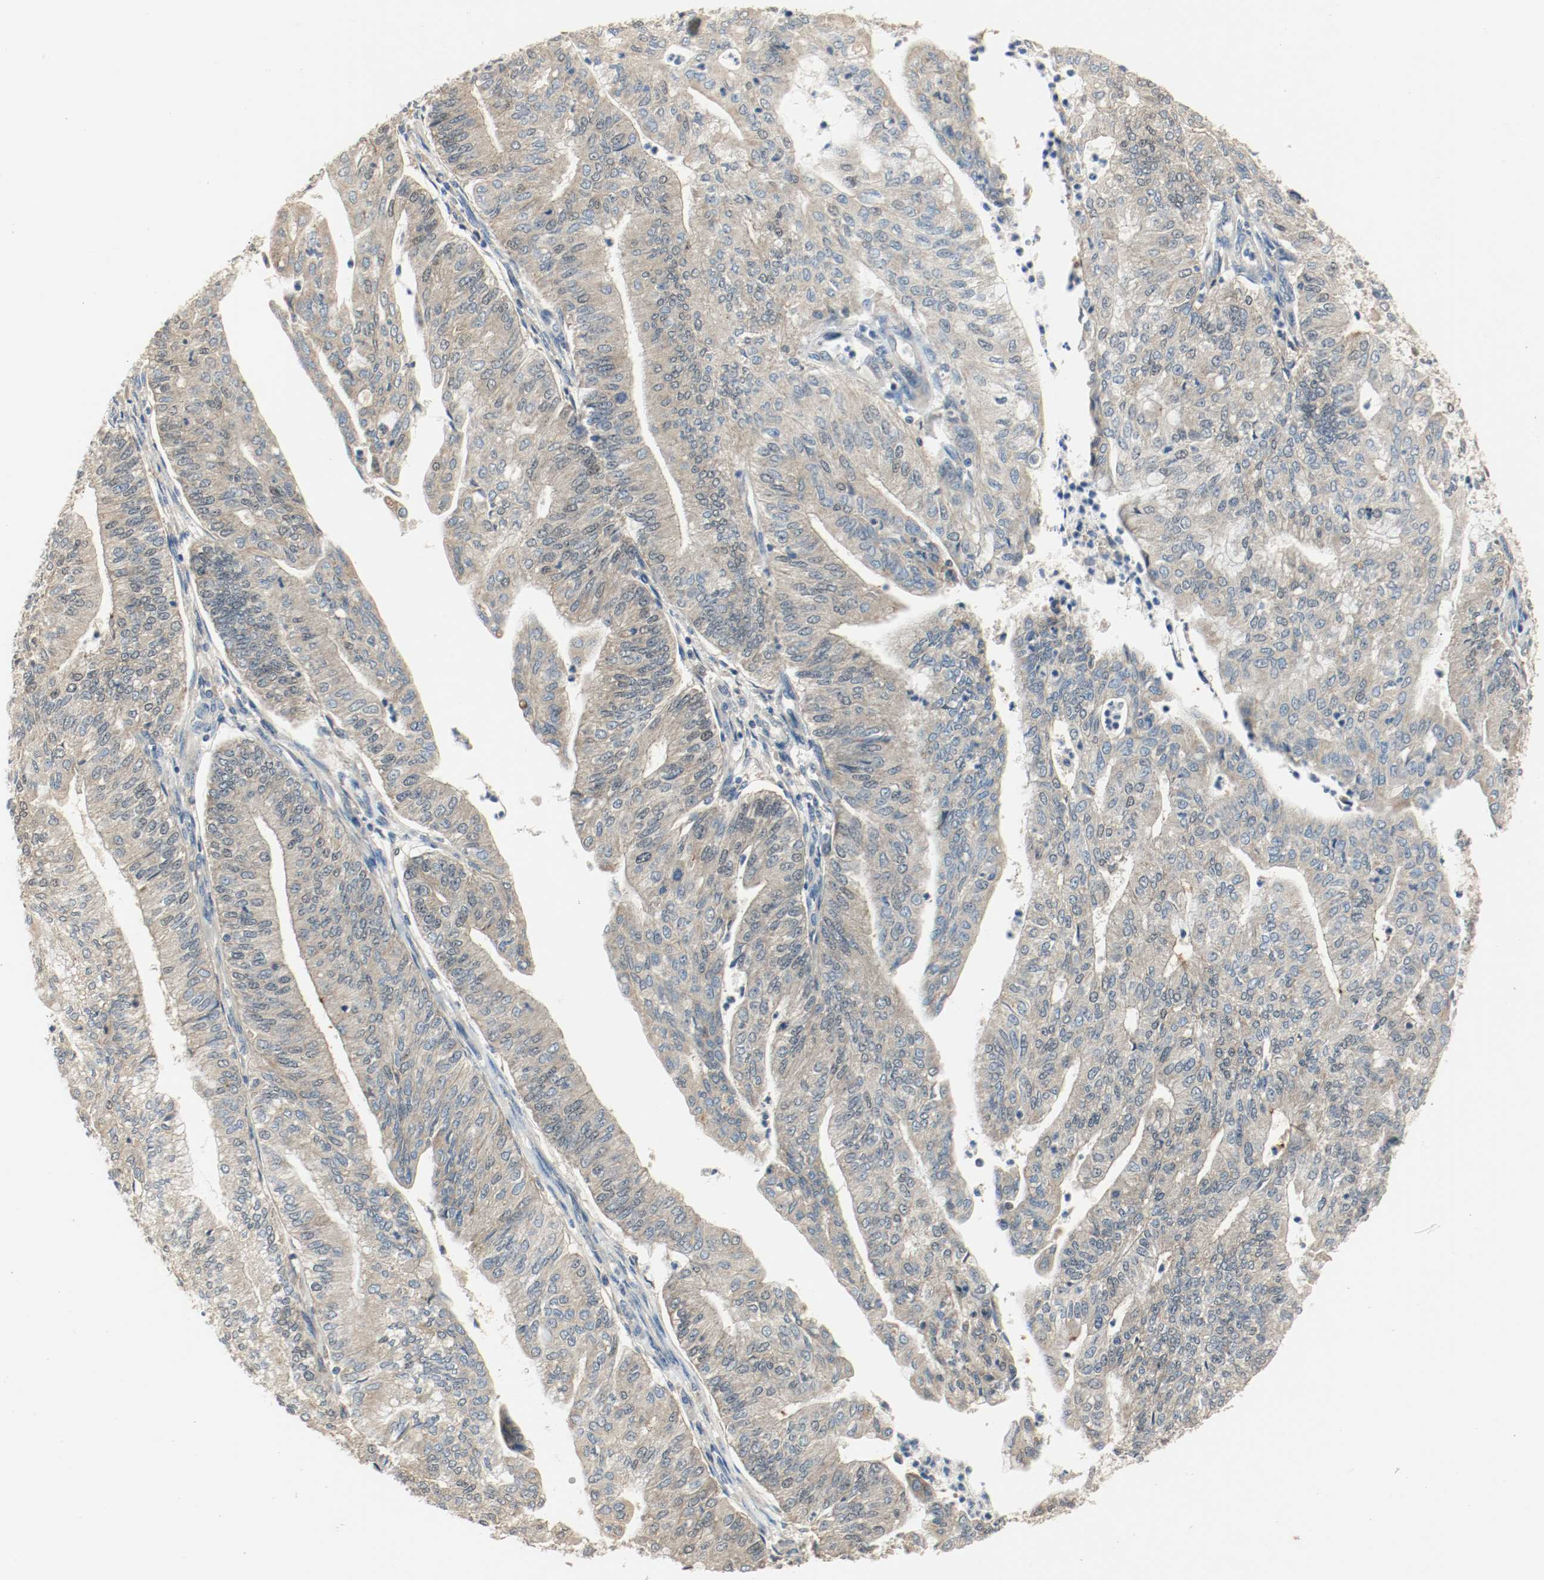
{"staining": {"intensity": "weak", "quantity": ">75%", "location": "cytoplasmic/membranous"}, "tissue": "endometrial cancer", "cell_type": "Tumor cells", "image_type": "cancer", "snomed": [{"axis": "morphology", "description": "Adenocarcinoma, NOS"}, {"axis": "topography", "description": "Endometrium"}], "caption": "Endometrial cancer (adenocarcinoma) stained with DAB immunohistochemistry (IHC) demonstrates low levels of weak cytoplasmic/membranous positivity in approximately >75% of tumor cells.", "gene": "MELTF", "patient": {"sex": "female", "age": 59}}